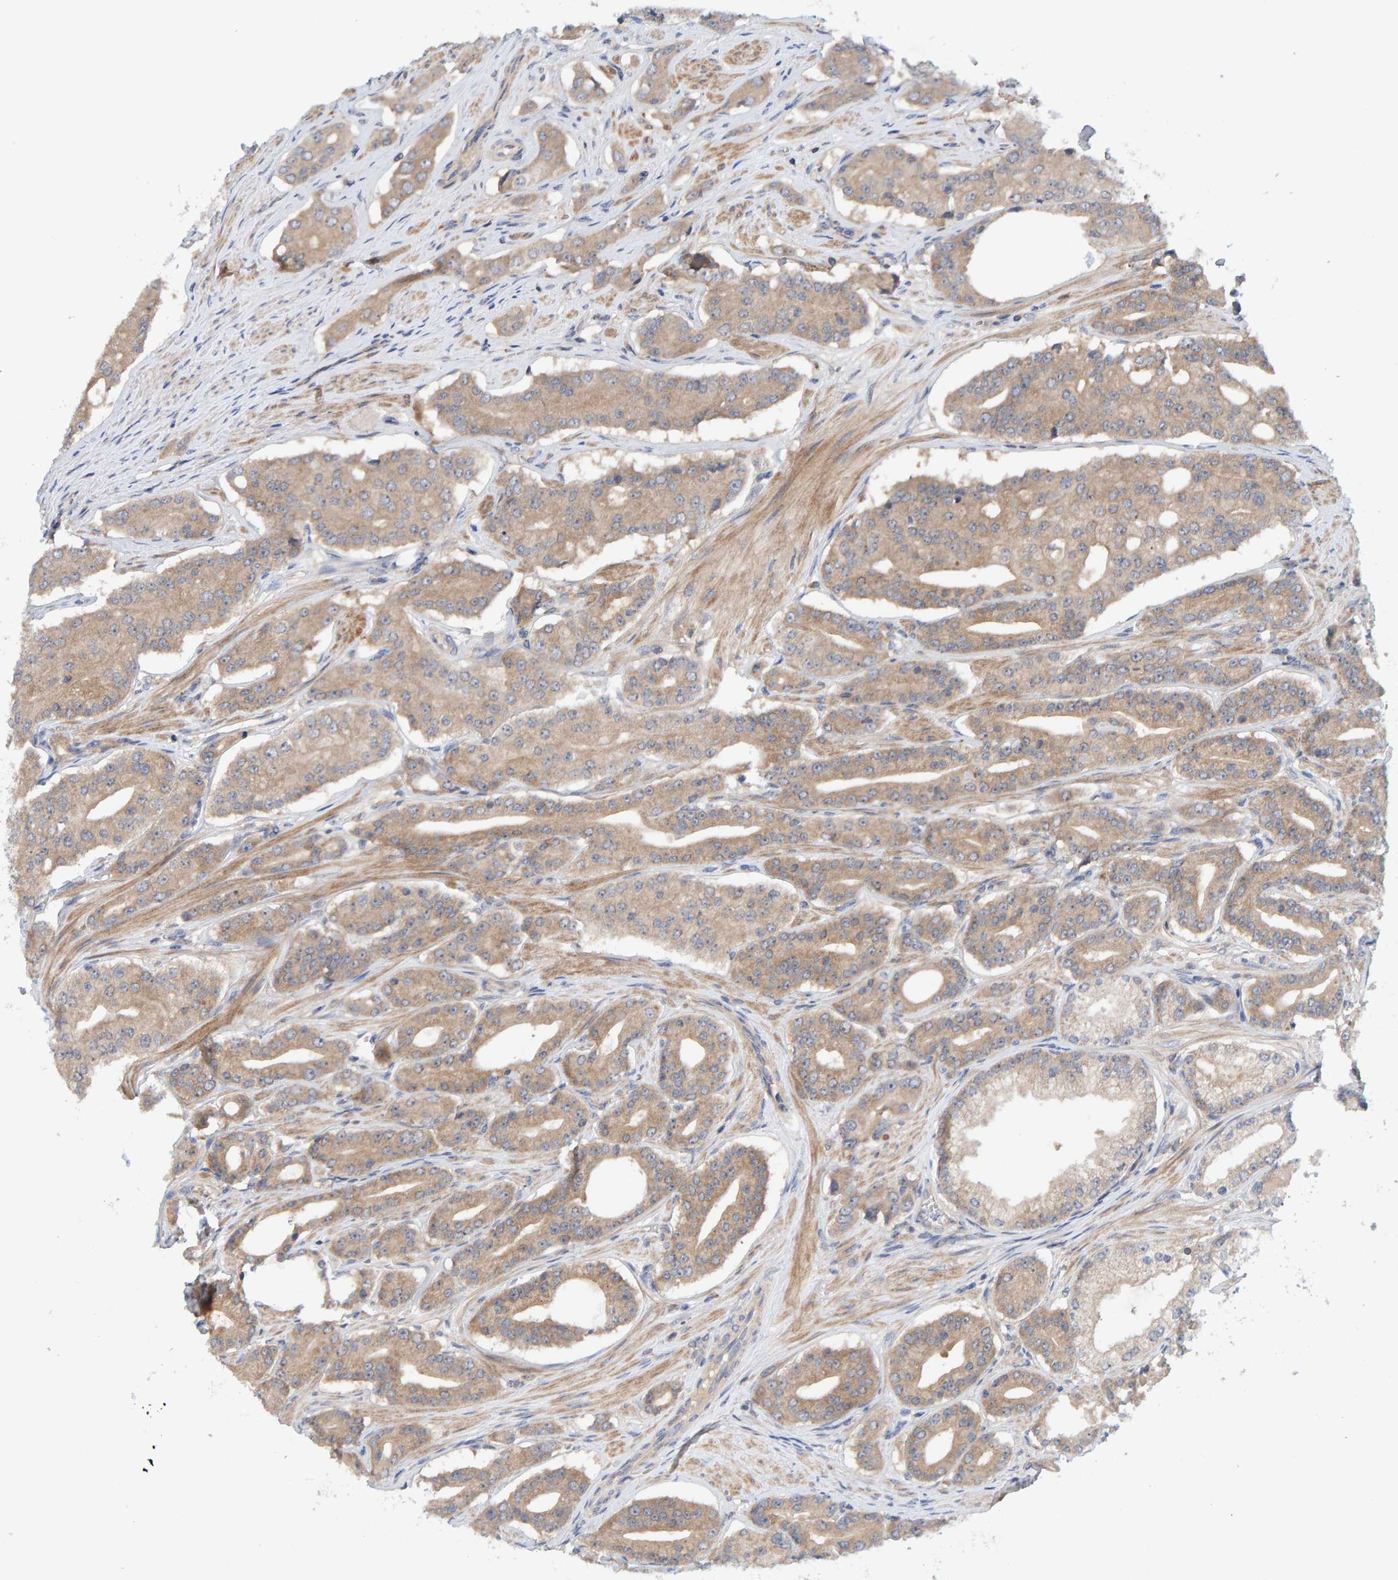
{"staining": {"intensity": "weak", "quantity": ">75%", "location": "cytoplasmic/membranous"}, "tissue": "prostate cancer", "cell_type": "Tumor cells", "image_type": "cancer", "snomed": [{"axis": "morphology", "description": "Adenocarcinoma, High grade"}, {"axis": "topography", "description": "Prostate"}], "caption": "High-grade adenocarcinoma (prostate) stained with a brown dye exhibits weak cytoplasmic/membranous positive positivity in approximately >75% of tumor cells.", "gene": "TATDN1", "patient": {"sex": "male", "age": 71}}